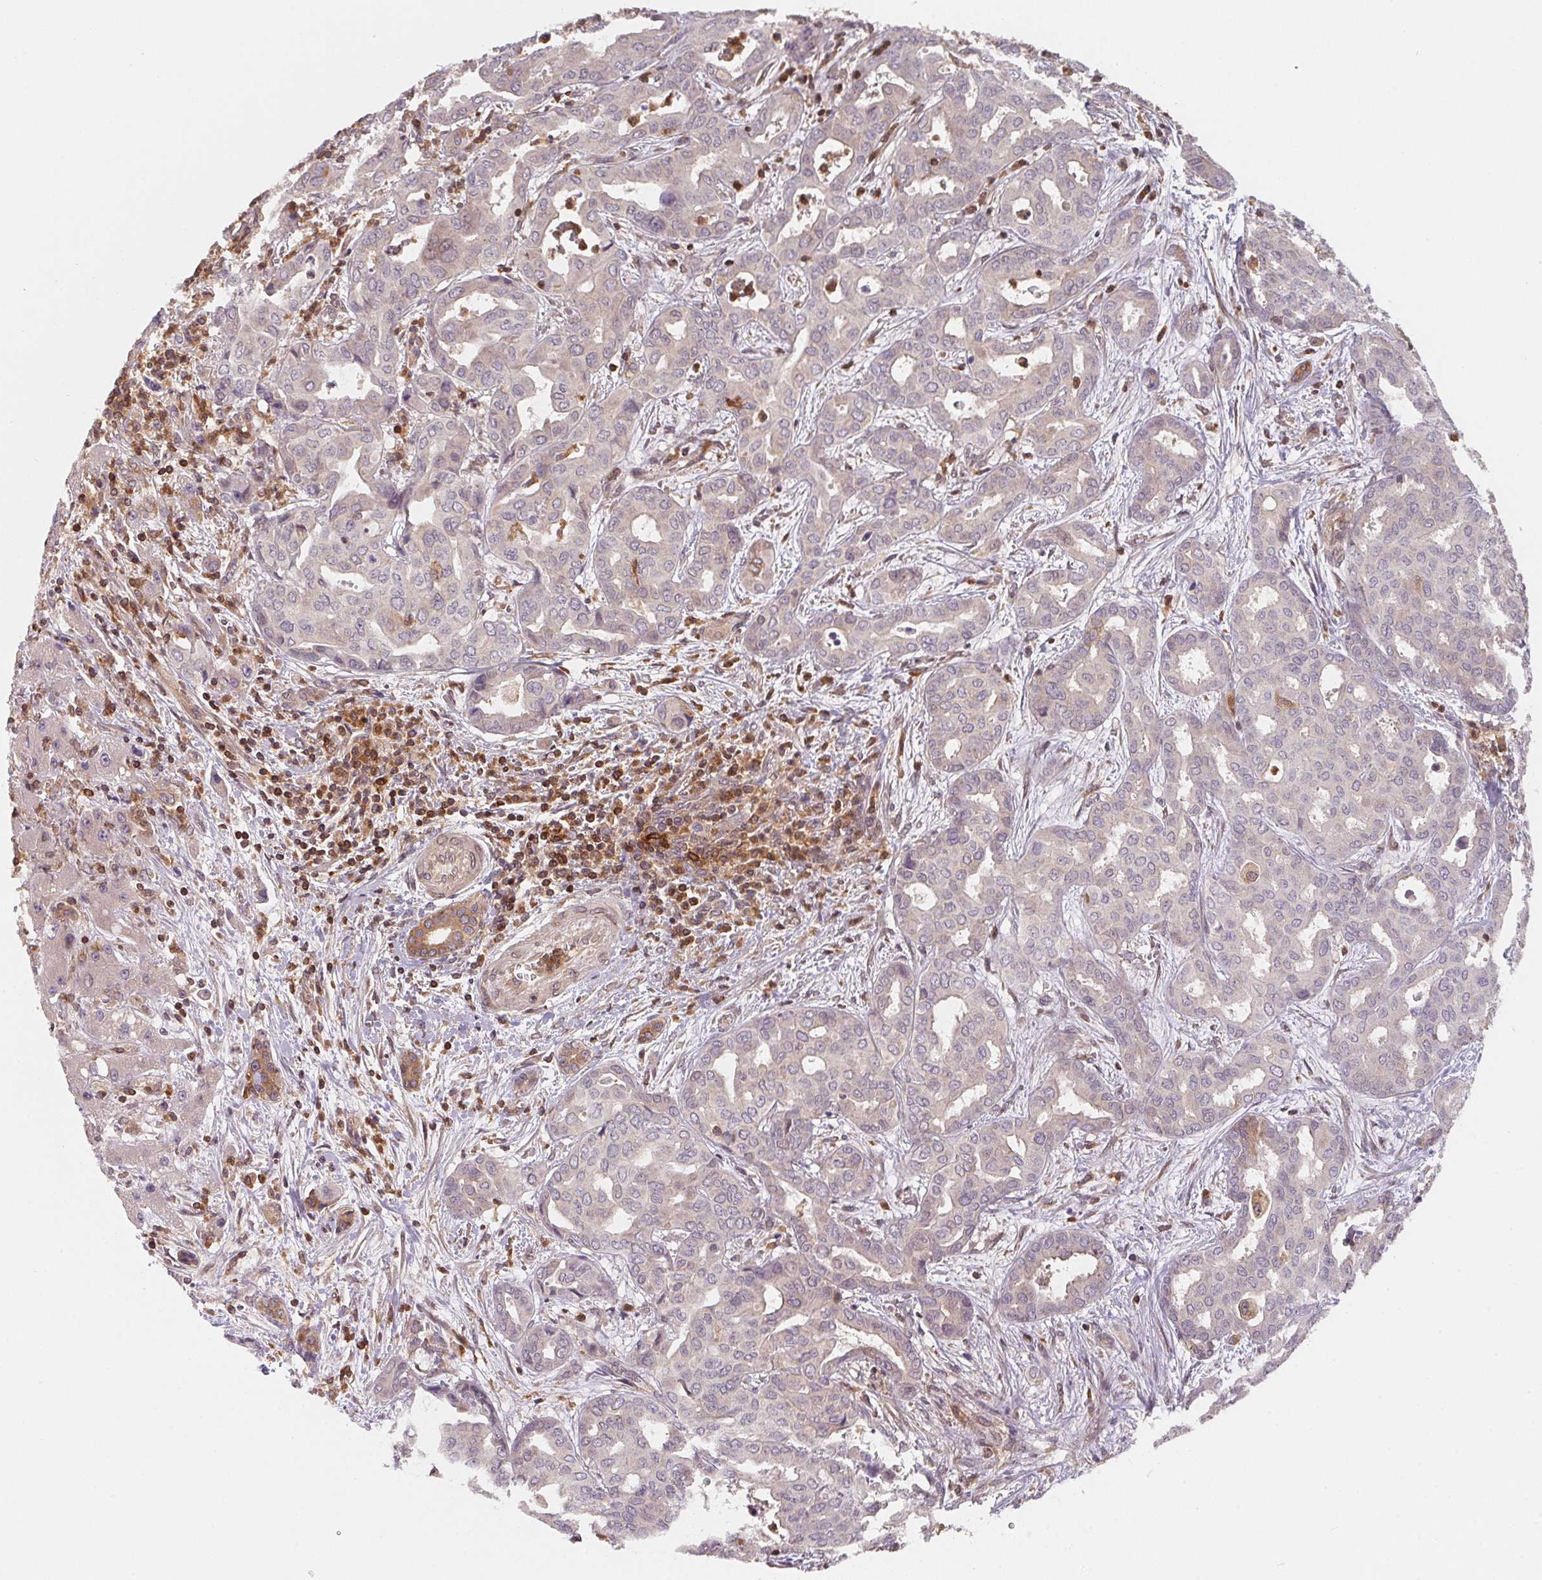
{"staining": {"intensity": "negative", "quantity": "none", "location": "none"}, "tissue": "liver cancer", "cell_type": "Tumor cells", "image_type": "cancer", "snomed": [{"axis": "morphology", "description": "Cholangiocarcinoma"}, {"axis": "topography", "description": "Liver"}], "caption": "Immunohistochemical staining of liver cholangiocarcinoma demonstrates no significant positivity in tumor cells.", "gene": "ANKRD13A", "patient": {"sex": "female", "age": 64}}